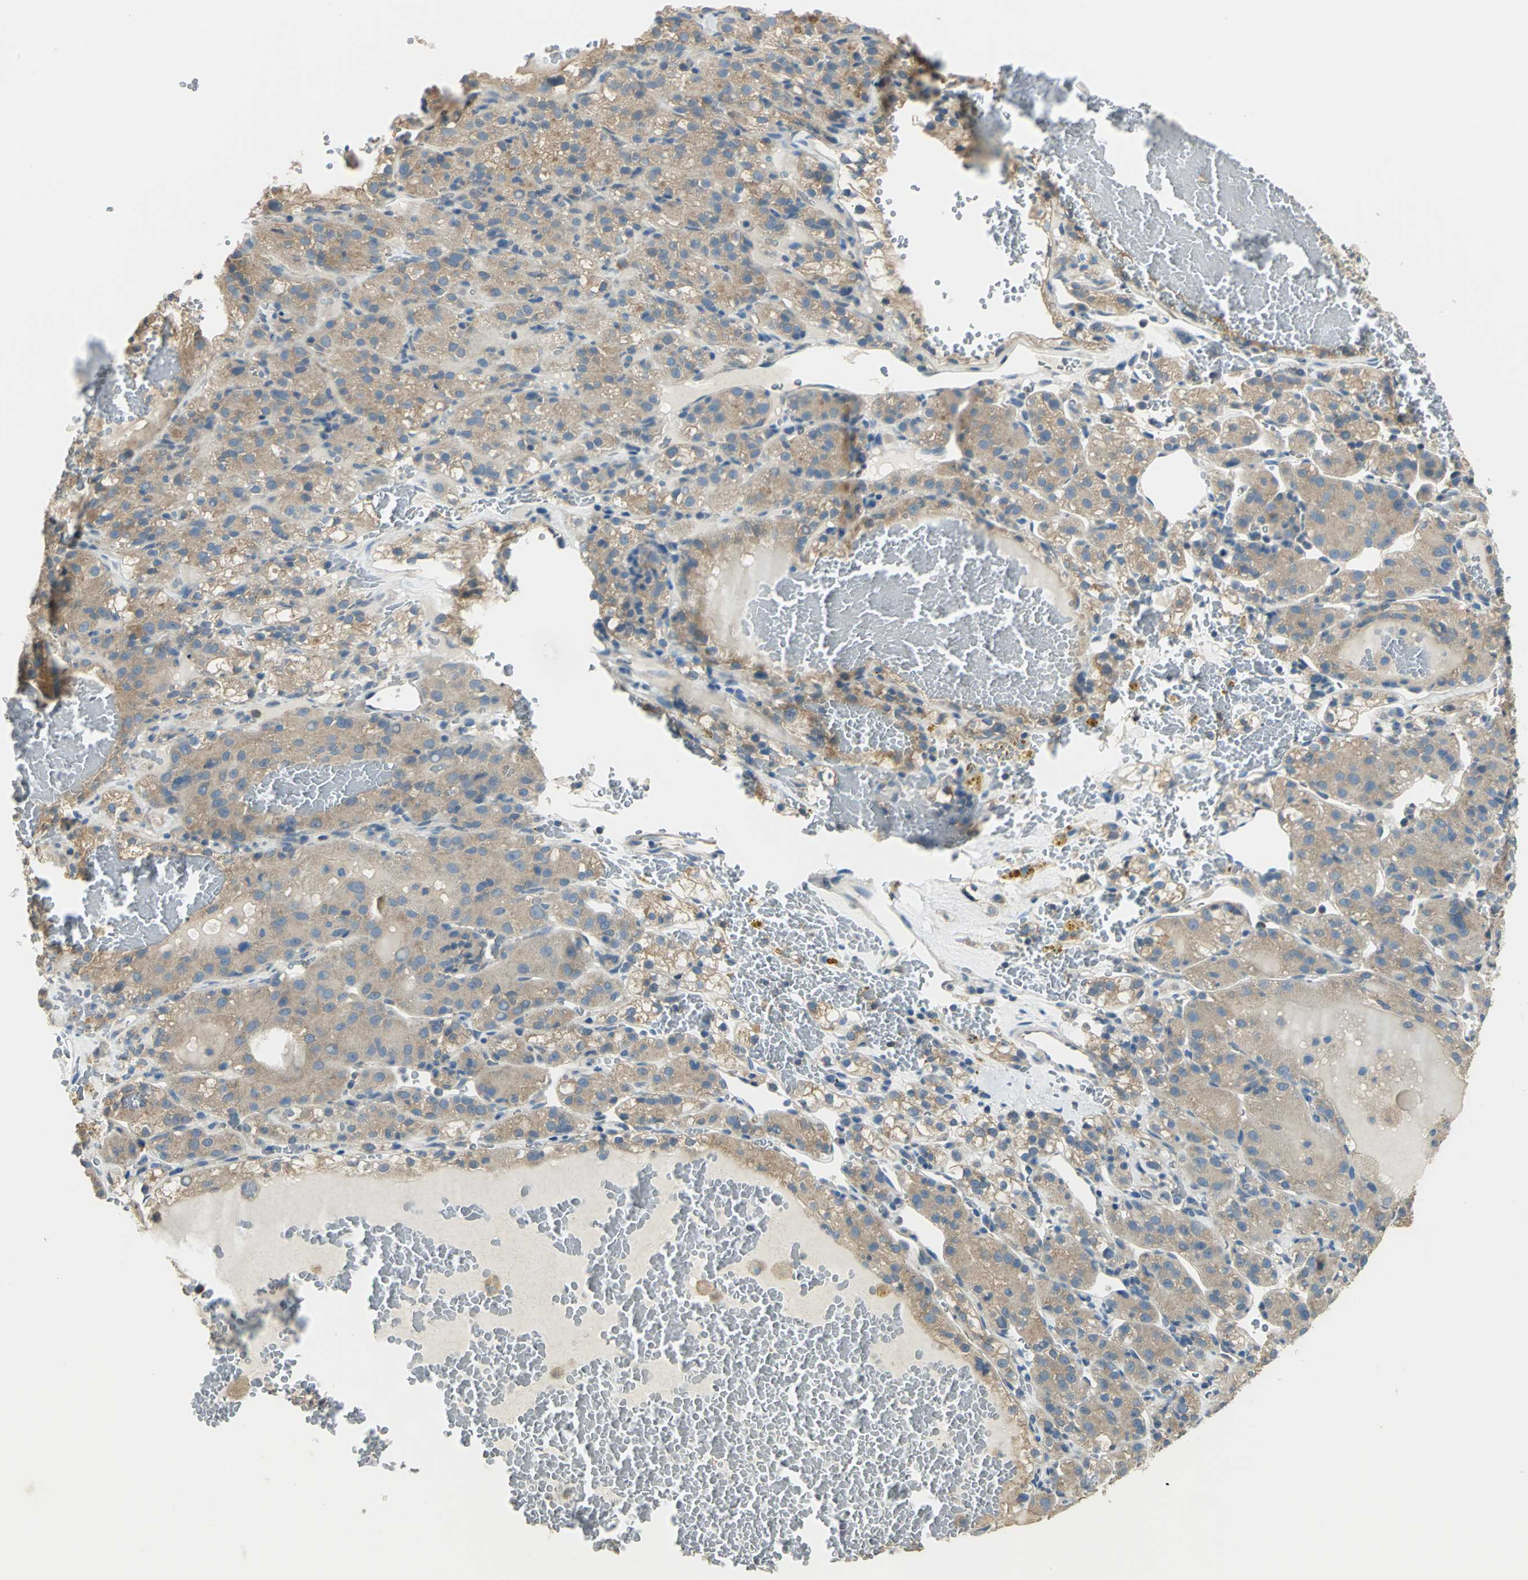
{"staining": {"intensity": "moderate", "quantity": ">75%", "location": "cytoplasmic/membranous"}, "tissue": "renal cancer", "cell_type": "Tumor cells", "image_type": "cancer", "snomed": [{"axis": "morphology", "description": "Normal tissue, NOS"}, {"axis": "morphology", "description": "Adenocarcinoma, NOS"}, {"axis": "topography", "description": "Kidney"}], "caption": "Renal cancer stained with DAB (3,3'-diaminobenzidine) immunohistochemistry displays medium levels of moderate cytoplasmic/membranous expression in about >75% of tumor cells.", "gene": "SHC2", "patient": {"sex": "male", "age": 61}}